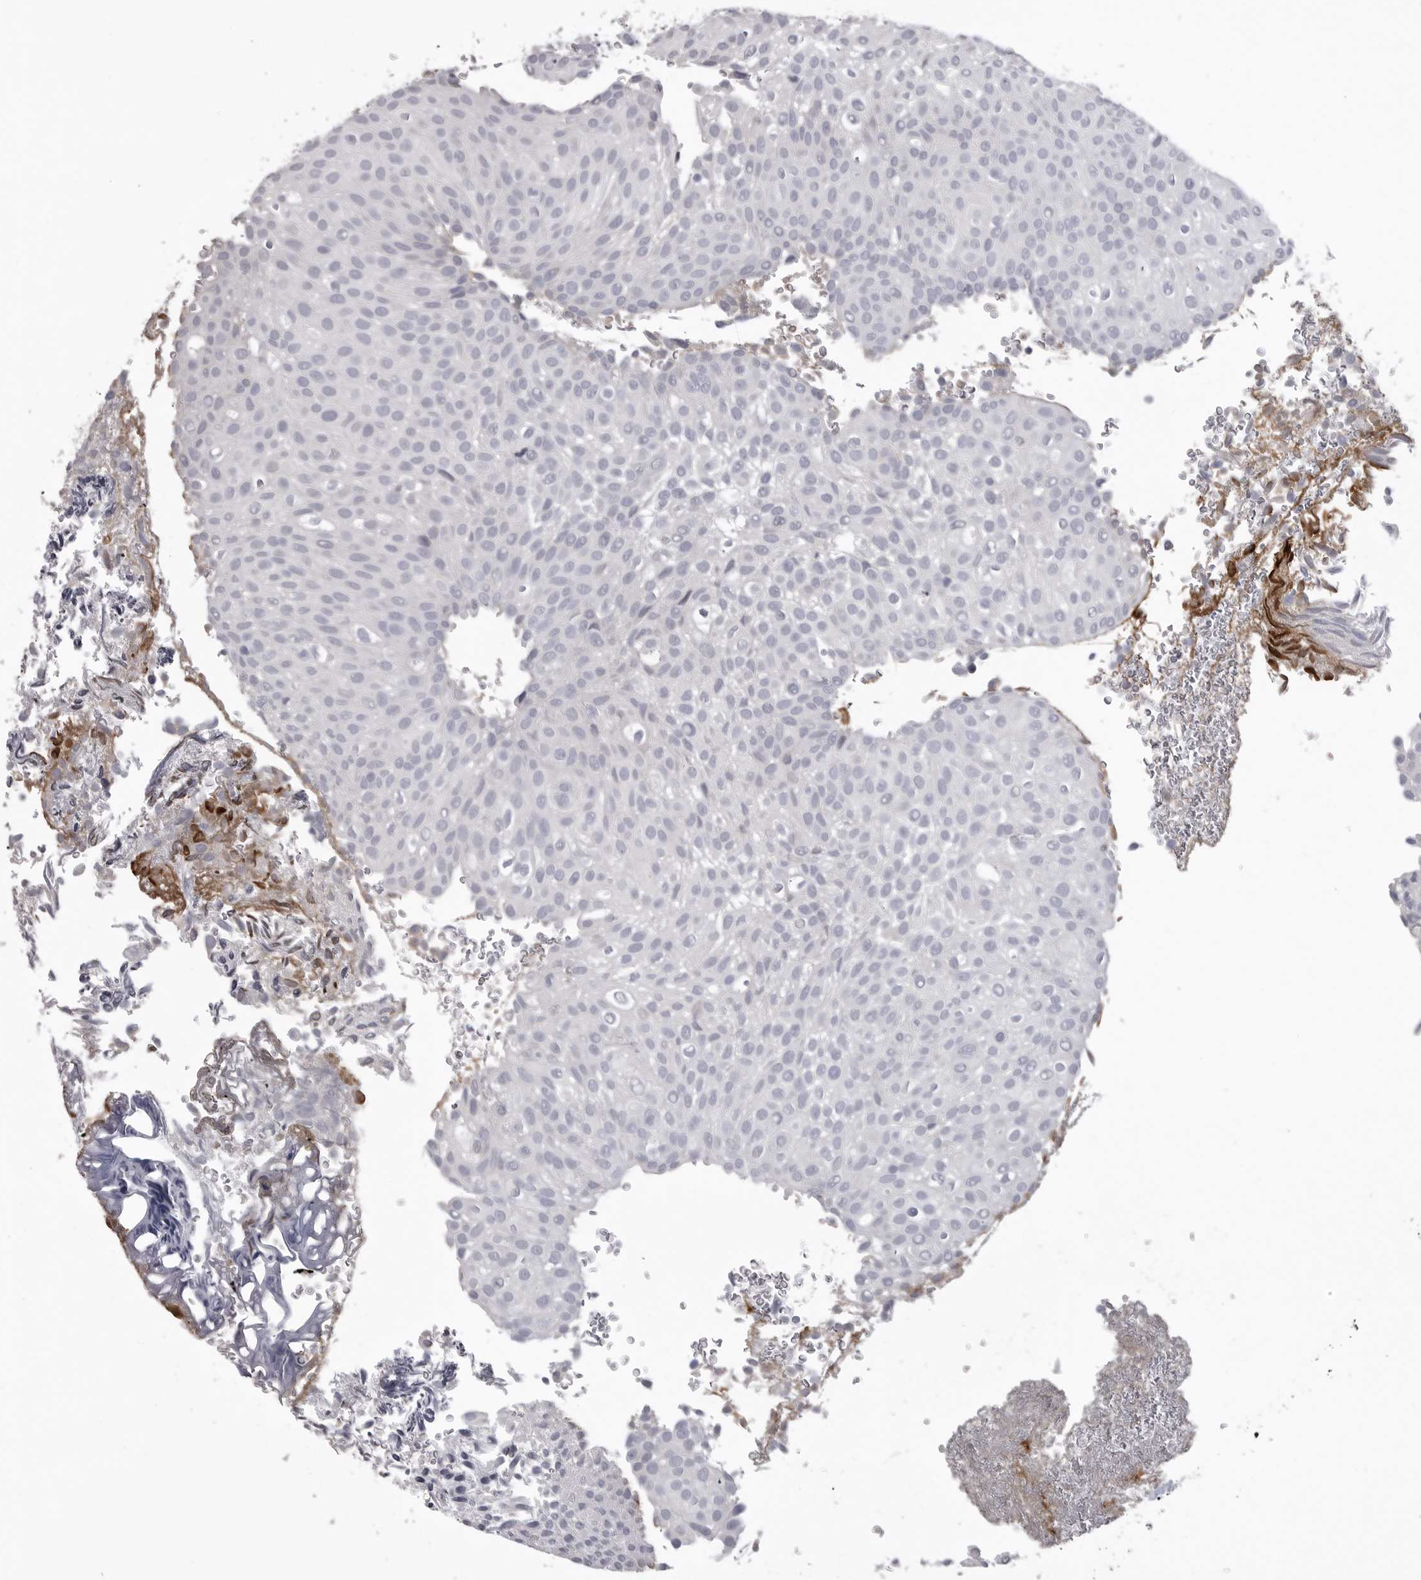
{"staining": {"intensity": "negative", "quantity": "none", "location": "none"}, "tissue": "urothelial cancer", "cell_type": "Tumor cells", "image_type": "cancer", "snomed": [{"axis": "morphology", "description": "Urothelial carcinoma, Low grade"}, {"axis": "topography", "description": "Urinary bladder"}], "caption": "Protein analysis of urothelial cancer exhibits no significant positivity in tumor cells. (DAB (3,3'-diaminobenzidine) IHC with hematoxylin counter stain).", "gene": "SERPING1", "patient": {"sex": "male", "age": 78}}